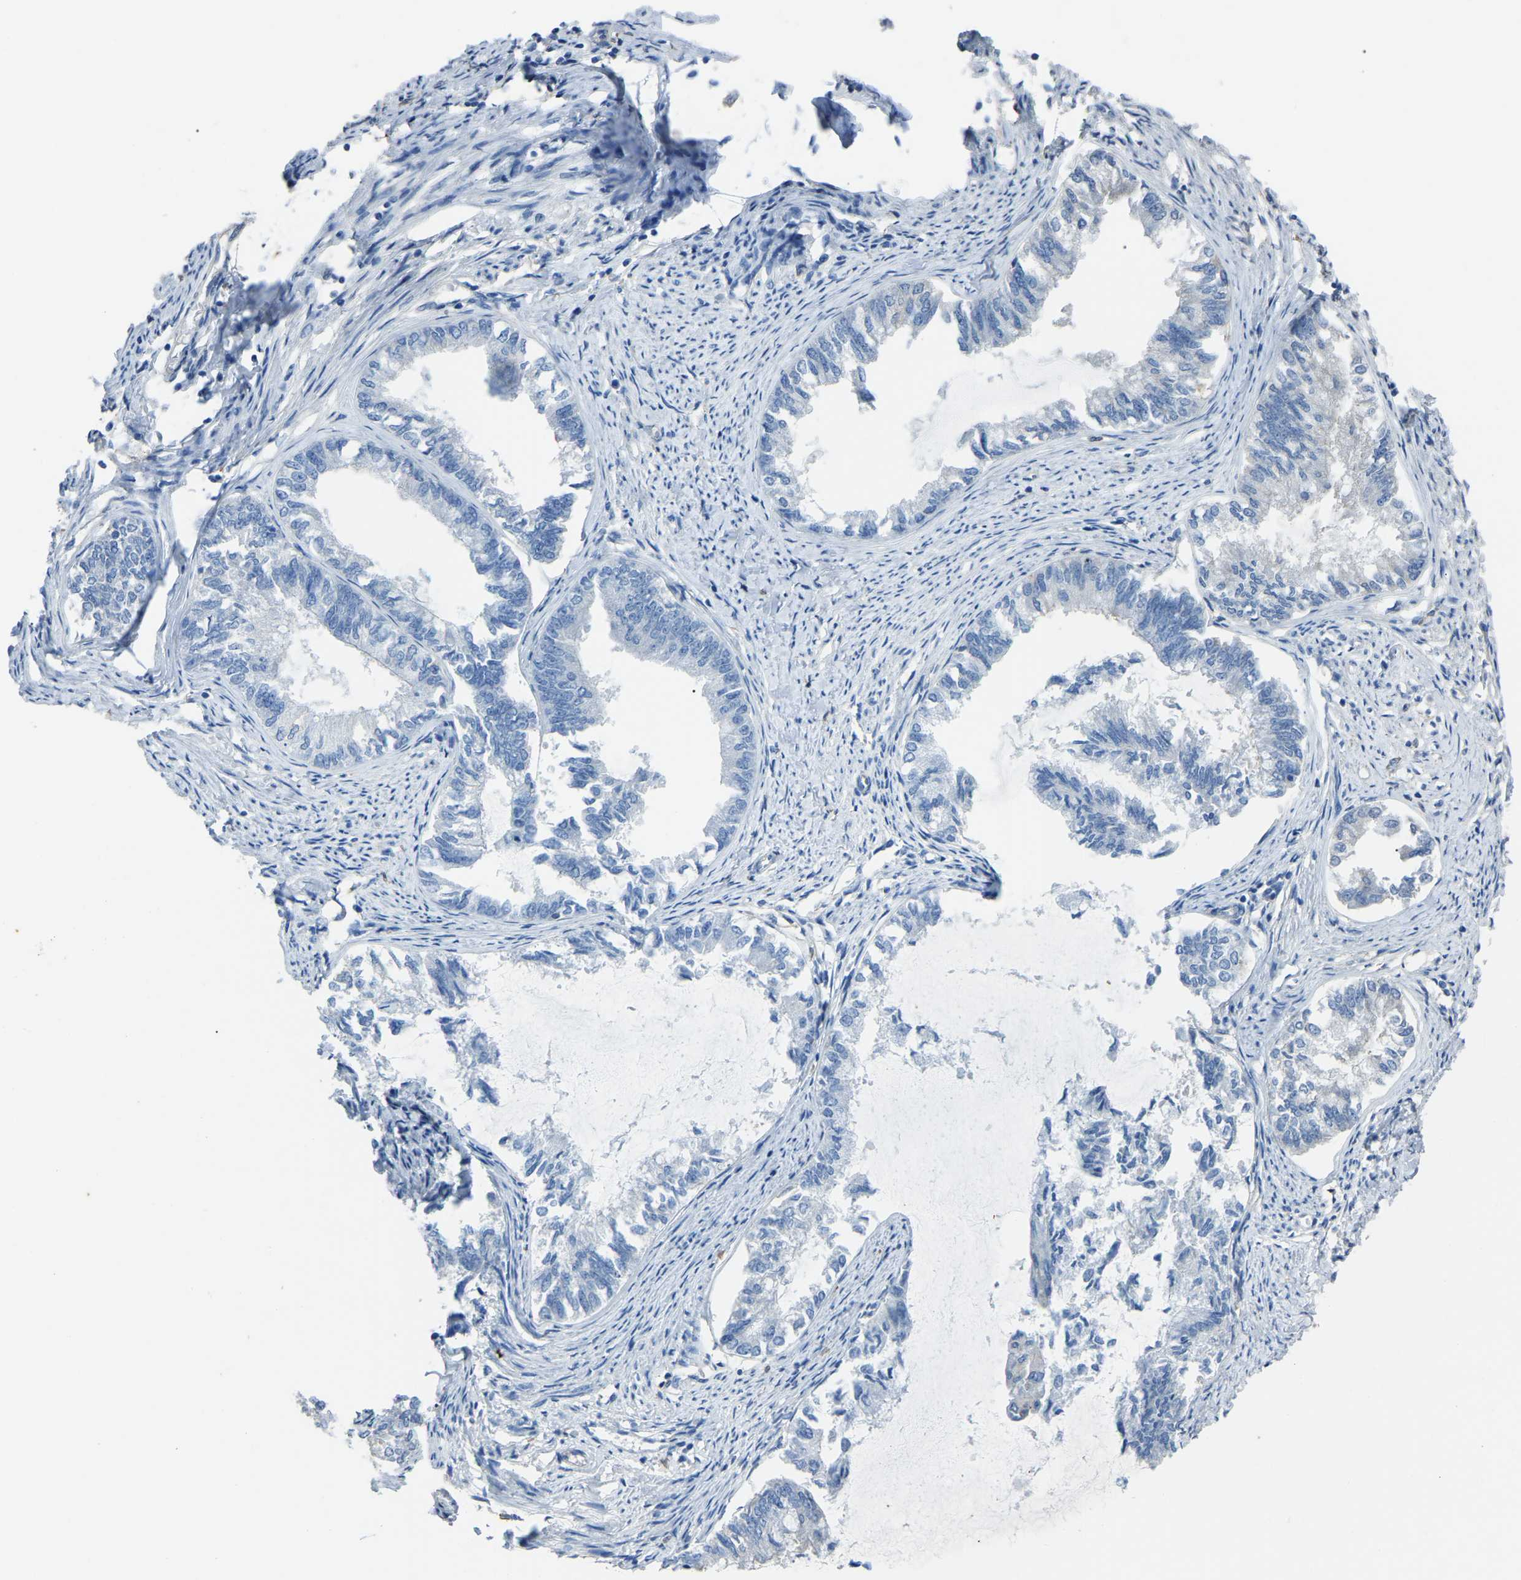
{"staining": {"intensity": "negative", "quantity": "none", "location": "none"}, "tissue": "endometrial cancer", "cell_type": "Tumor cells", "image_type": "cancer", "snomed": [{"axis": "morphology", "description": "Adenocarcinoma, NOS"}, {"axis": "topography", "description": "Endometrium"}], "caption": "Immunohistochemical staining of human endometrial cancer (adenocarcinoma) displays no significant staining in tumor cells.", "gene": "AIMP1", "patient": {"sex": "female", "age": 86}}